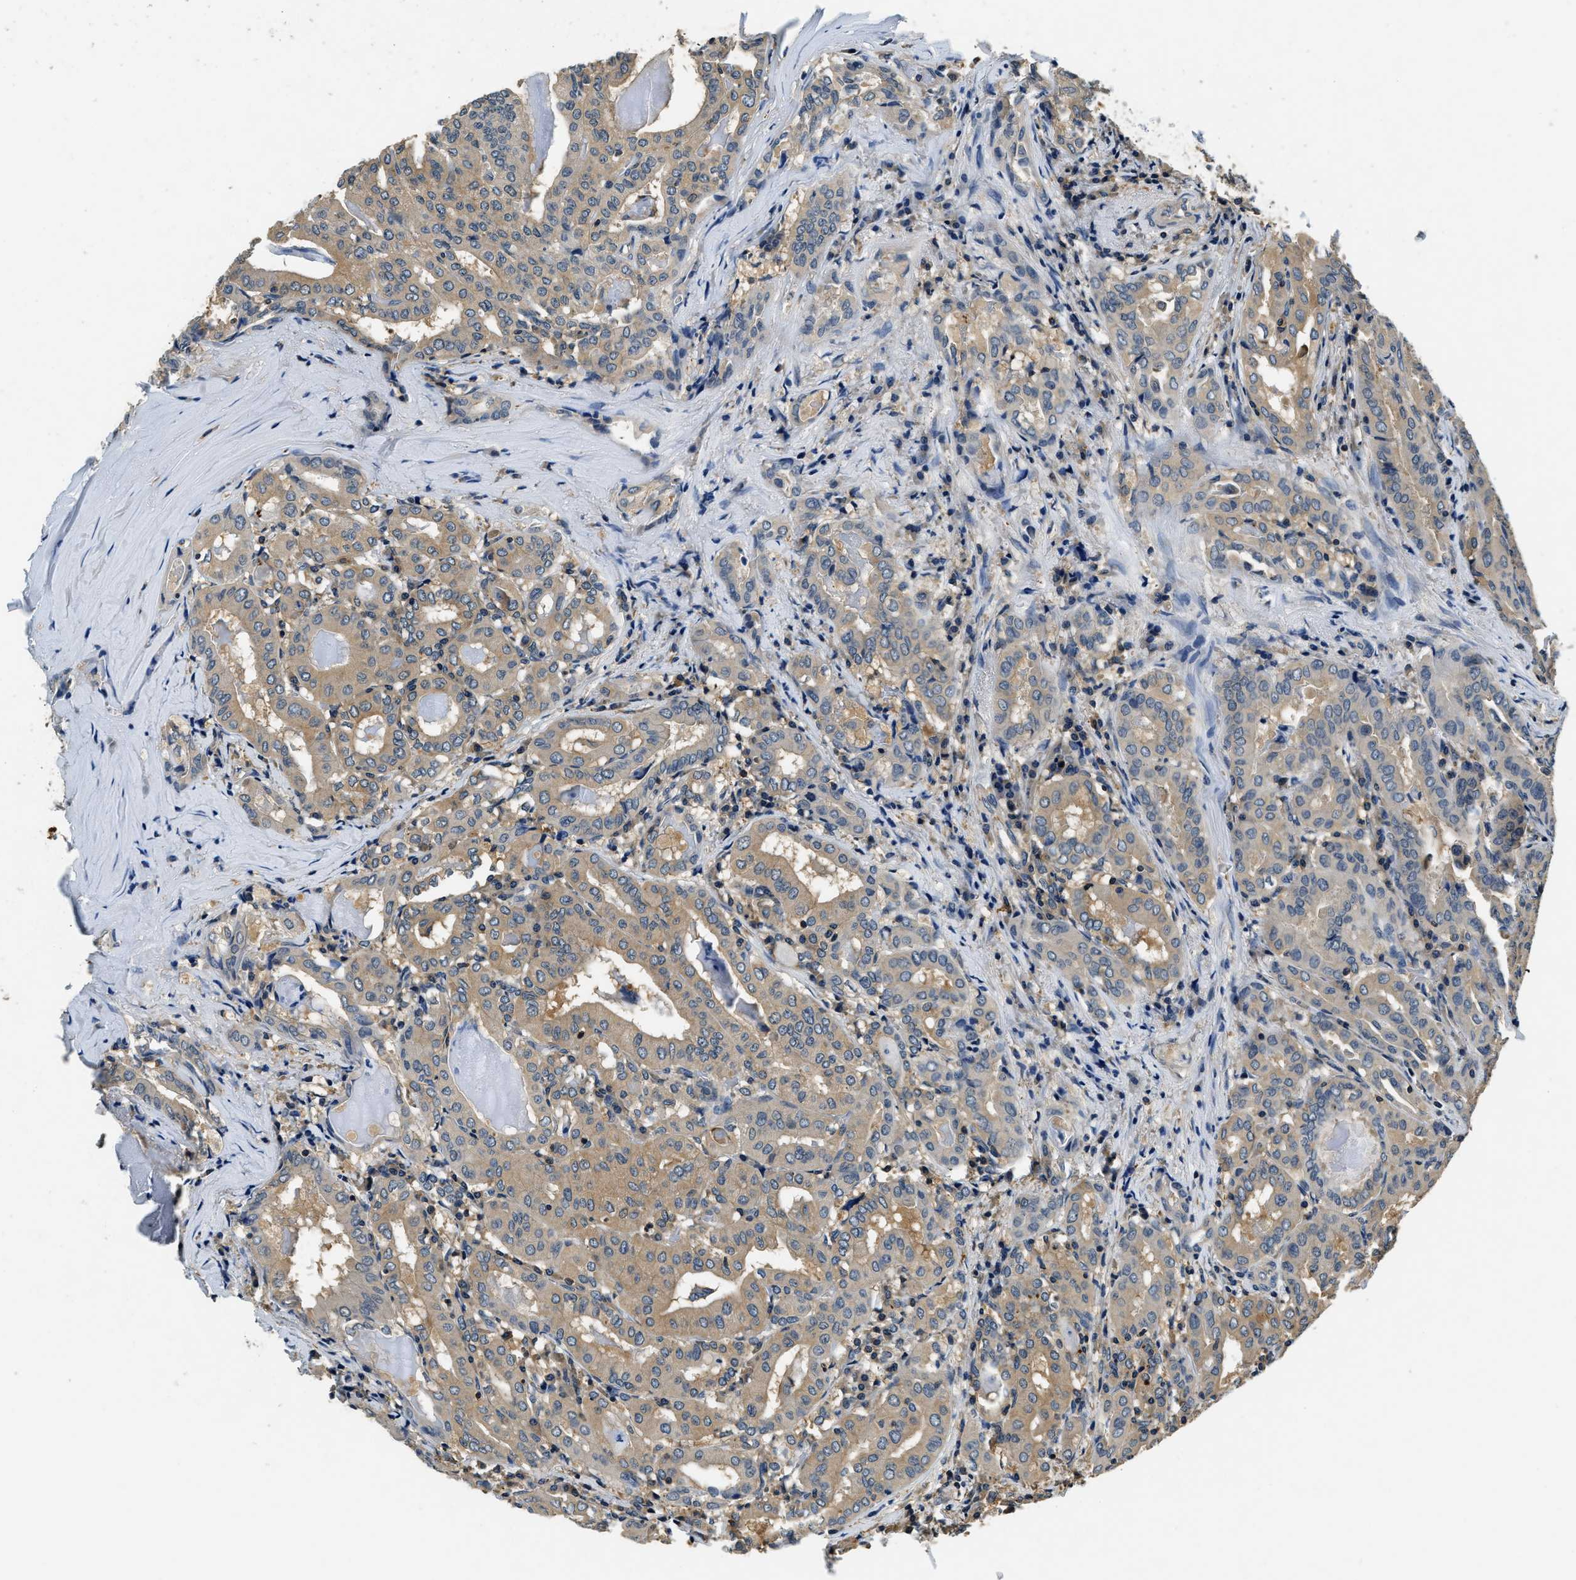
{"staining": {"intensity": "weak", "quantity": ">75%", "location": "cytoplasmic/membranous"}, "tissue": "thyroid cancer", "cell_type": "Tumor cells", "image_type": "cancer", "snomed": [{"axis": "morphology", "description": "Papillary adenocarcinoma, NOS"}, {"axis": "topography", "description": "Thyroid gland"}], "caption": "Immunohistochemical staining of human thyroid papillary adenocarcinoma displays low levels of weak cytoplasmic/membranous protein expression in about >75% of tumor cells.", "gene": "RESF1", "patient": {"sex": "female", "age": 42}}